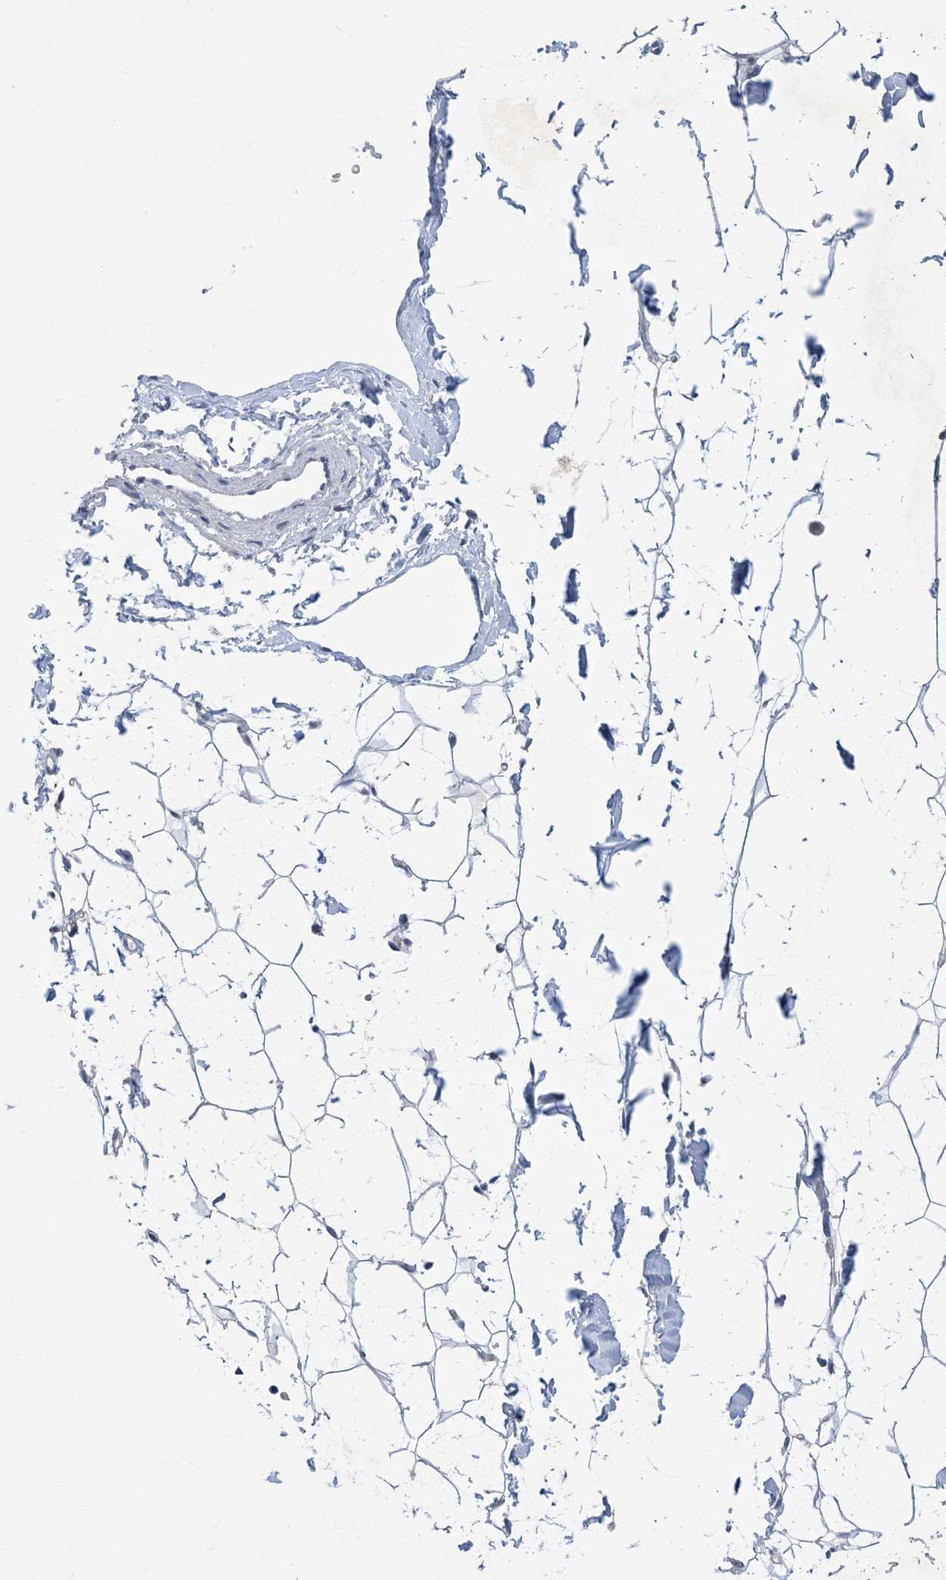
{"staining": {"intensity": "negative", "quantity": ">75%", "location": "none"}, "tissue": "adipose tissue", "cell_type": "Adipocytes", "image_type": "normal", "snomed": [{"axis": "morphology", "description": "Normal tissue, NOS"}, {"axis": "topography", "description": "Breast"}], "caption": "Adipose tissue was stained to show a protein in brown. There is no significant staining in adipocytes. (DAB immunohistochemistry (IHC) with hematoxylin counter stain).", "gene": "DSC3", "patient": {"sex": "female", "age": 23}}